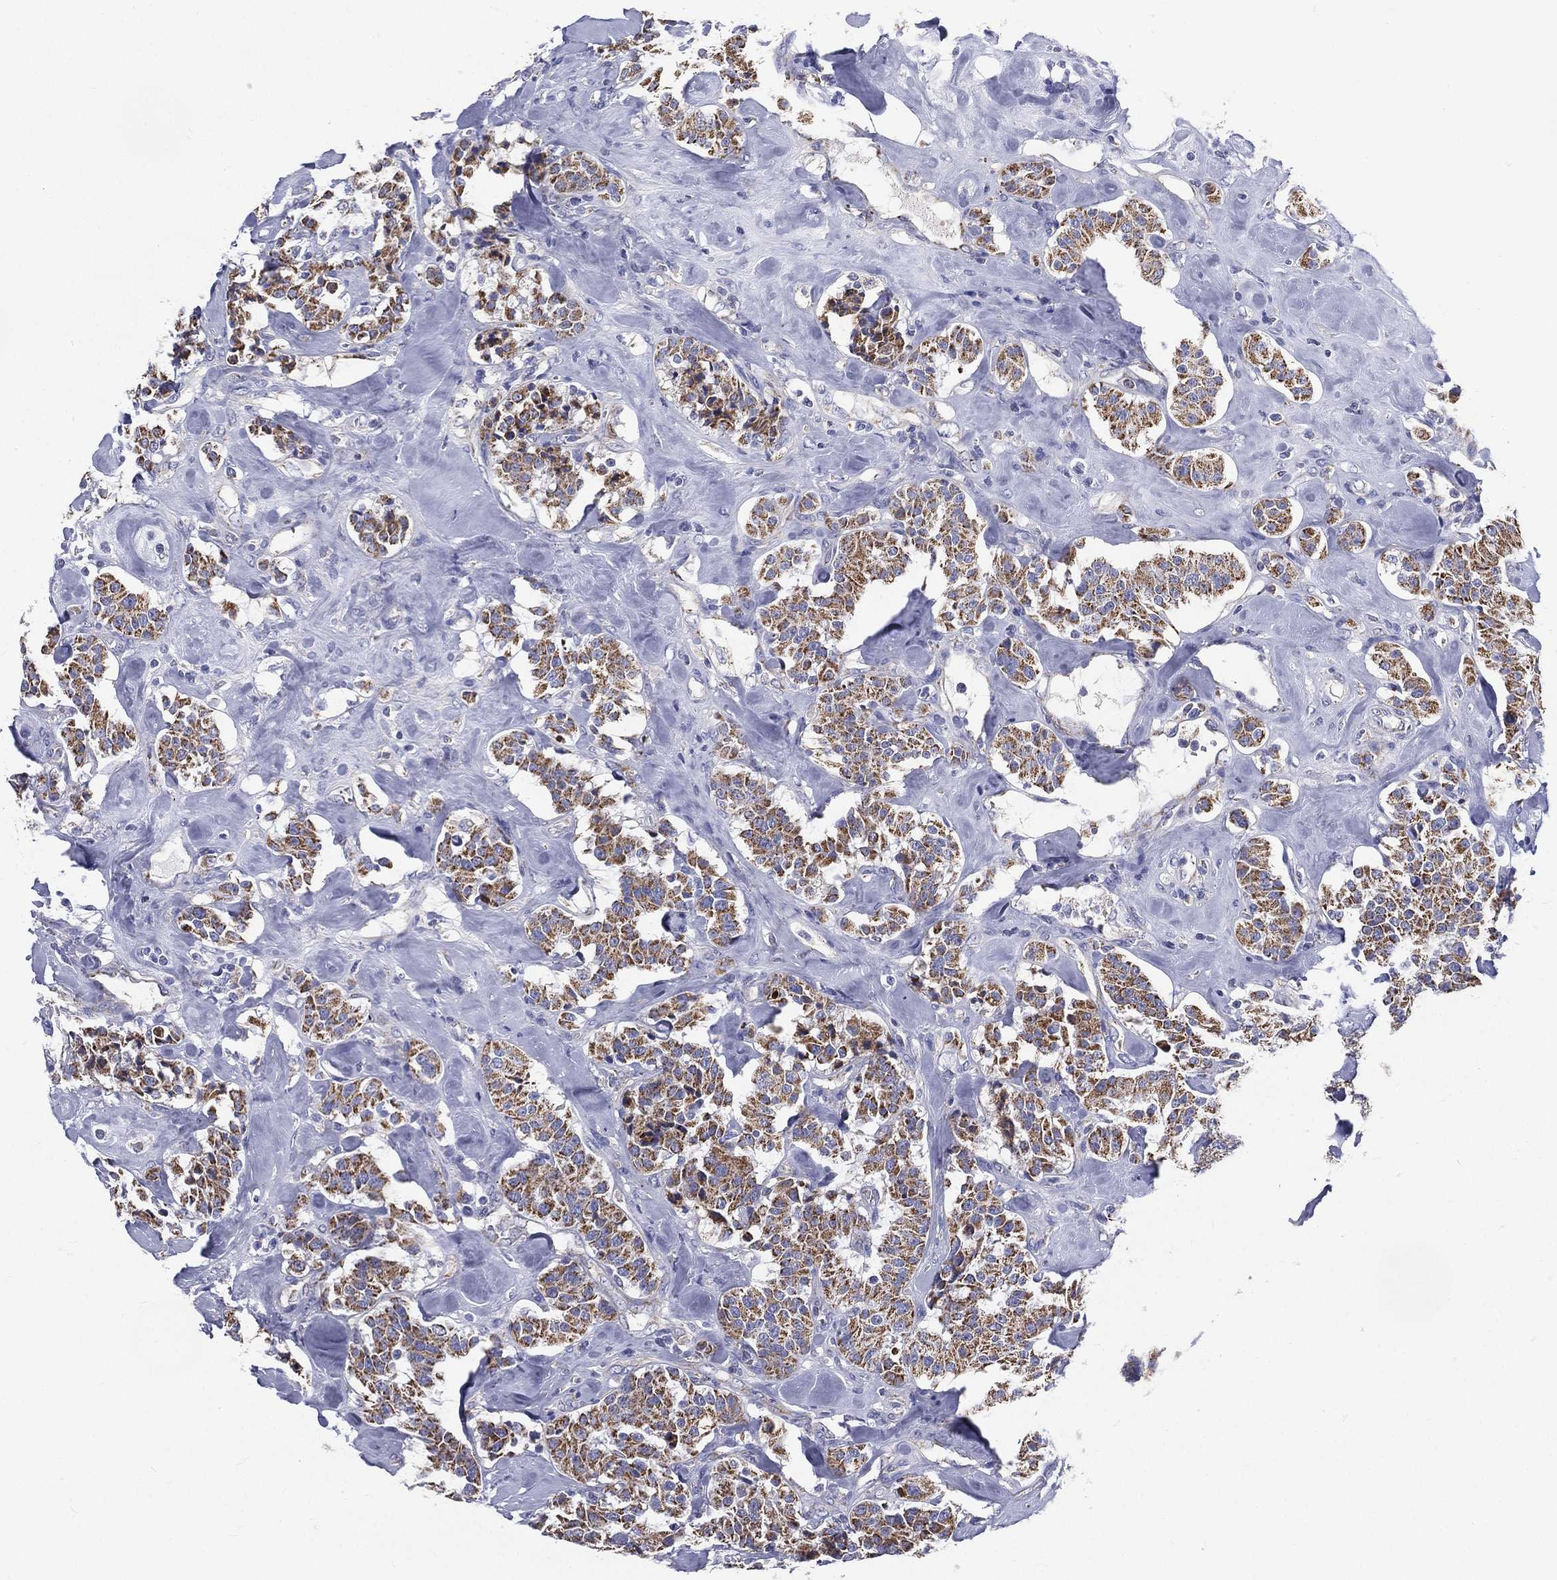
{"staining": {"intensity": "moderate", "quantity": ">75%", "location": "cytoplasmic/membranous"}, "tissue": "carcinoid", "cell_type": "Tumor cells", "image_type": "cancer", "snomed": [{"axis": "morphology", "description": "Carcinoid, malignant, NOS"}, {"axis": "topography", "description": "Pancreas"}], "caption": "Protein analysis of carcinoid tissue shows moderate cytoplasmic/membranous positivity in about >75% of tumor cells.", "gene": "PWWP3A", "patient": {"sex": "male", "age": 41}}